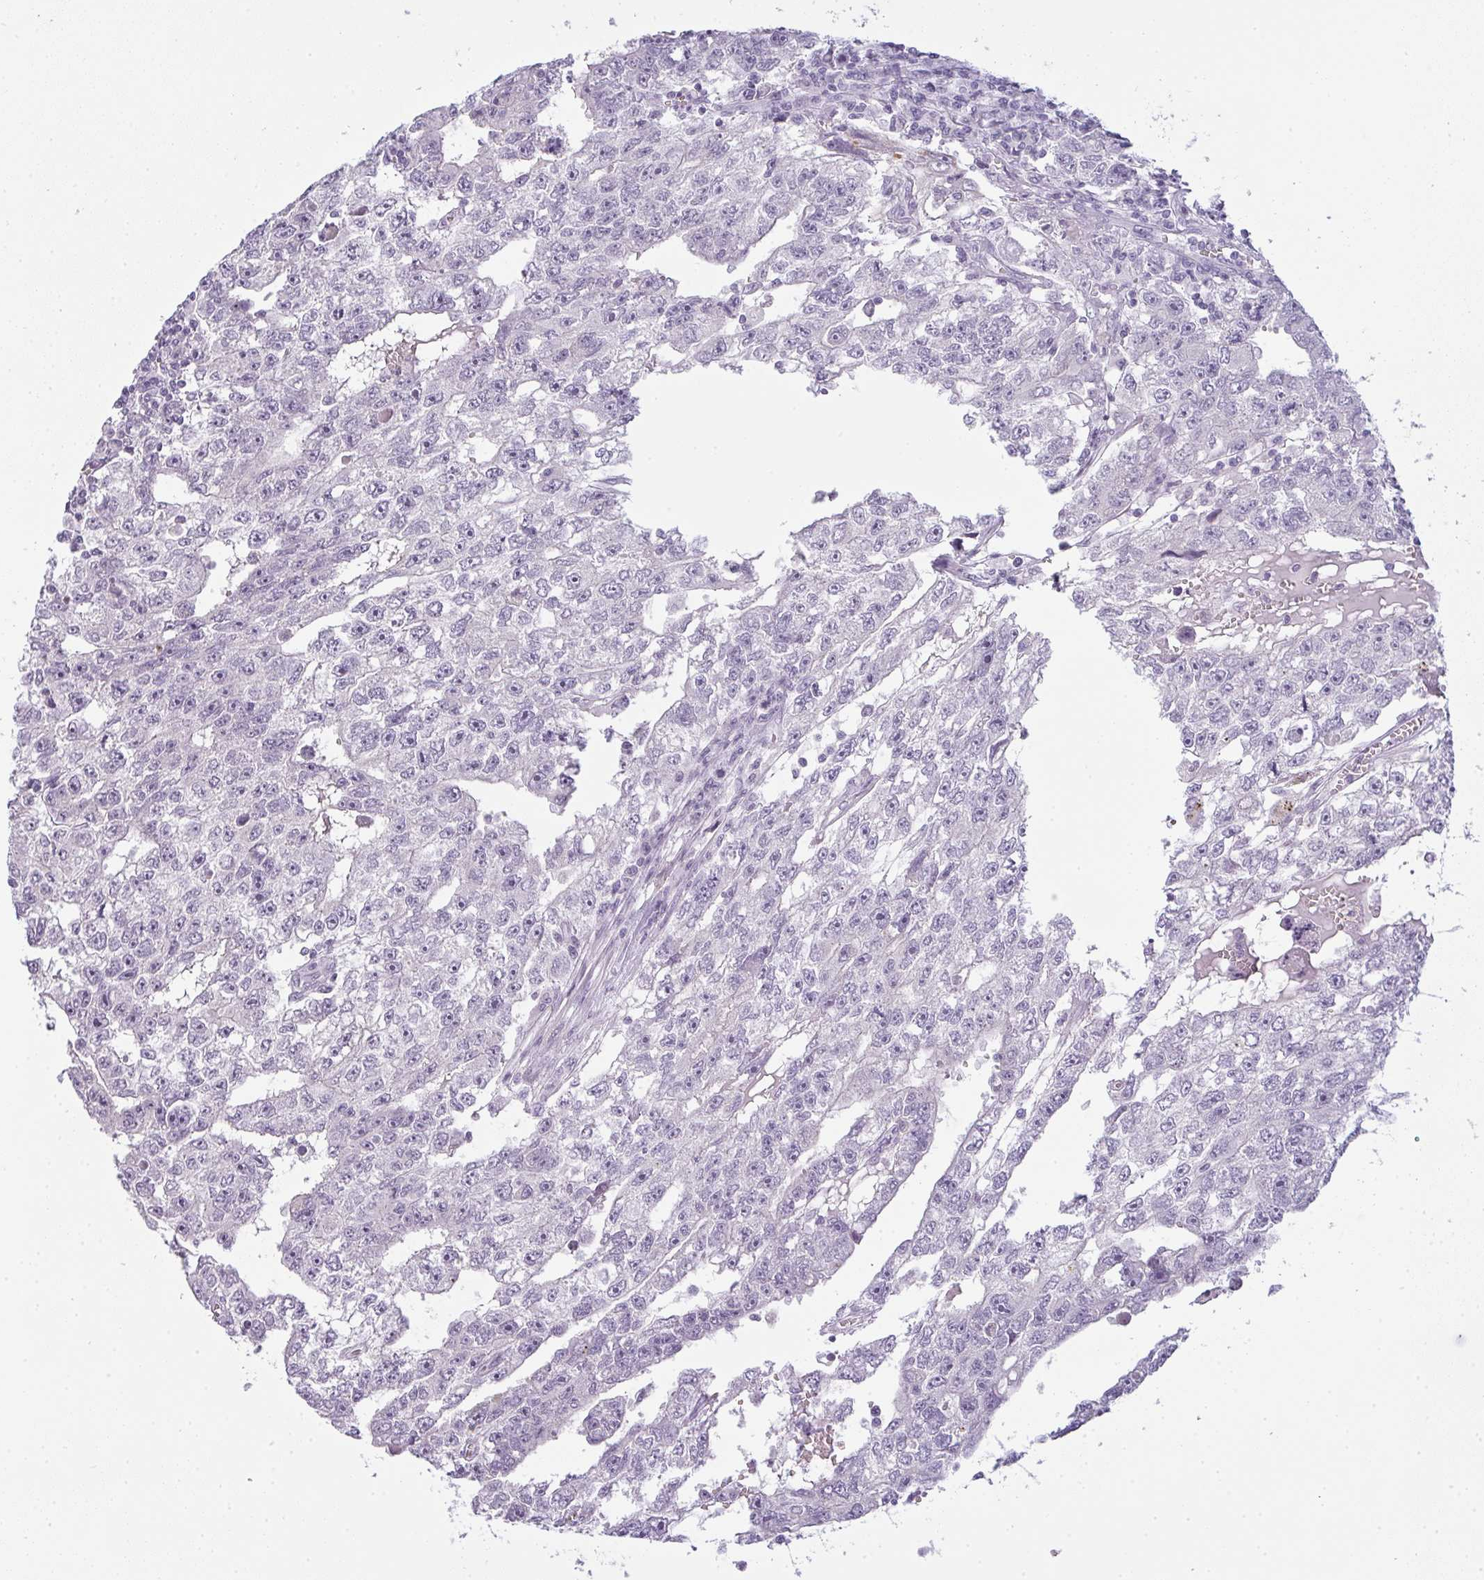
{"staining": {"intensity": "negative", "quantity": "none", "location": "none"}, "tissue": "testis cancer", "cell_type": "Tumor cells", "image_type": "cancer", "snomed": [{"axis": "morphology", "description": "Carcinoma, Embryonal, NOS"}, {"axis": "topography", "description": "Testis"}], "caption": "Immunohistochemical staining of testis cancer shows no significant positivity in tumor cells.", "gene": "SIRPB2", "patient": {"sex": "male", "age": 20}}